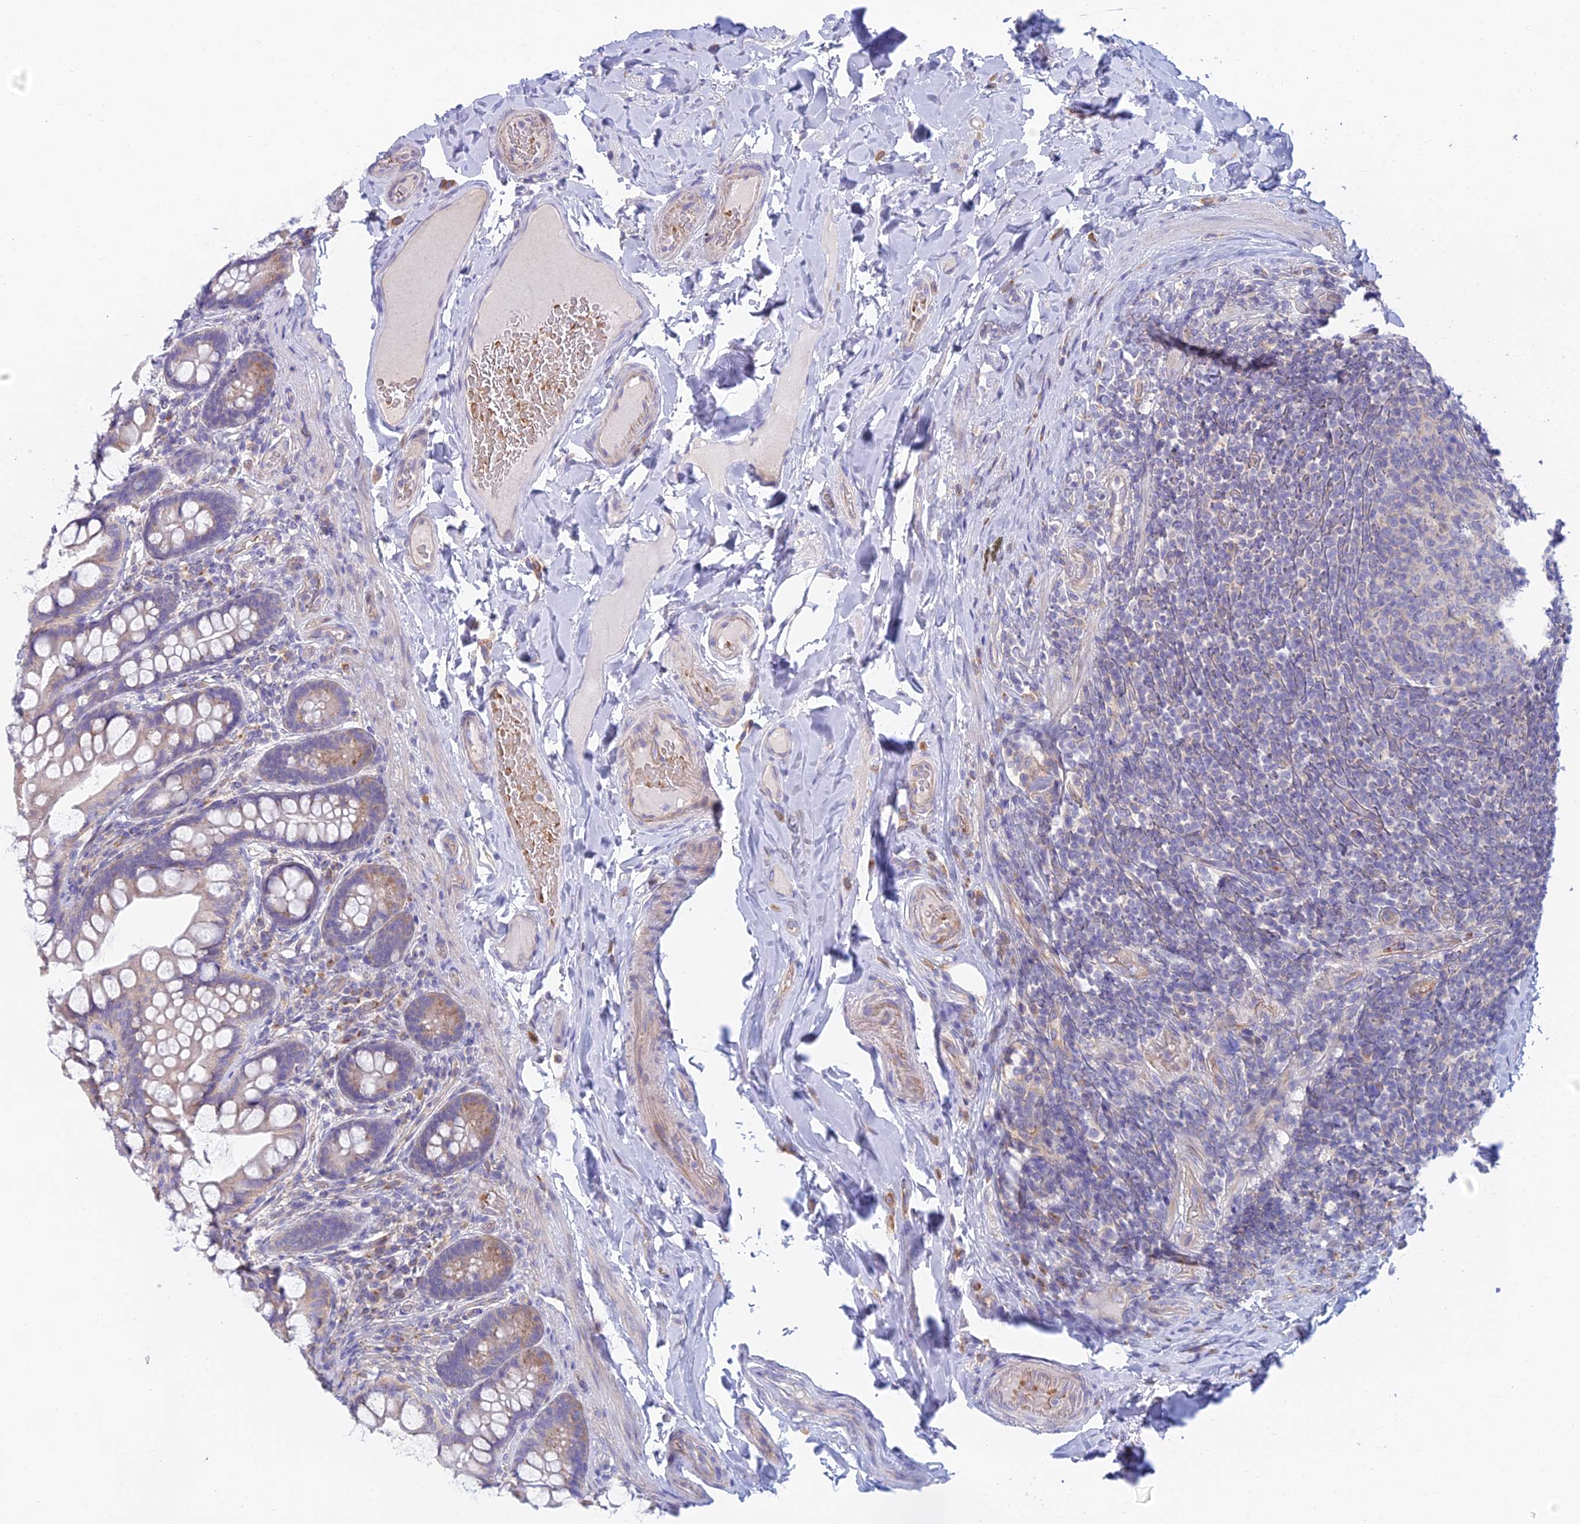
{"staining": {"intensity": "moderate", "quantity": "25%-75%", "location": "cytoplasmic/membranous"}, "tissue": "small intestine", "cell_type": "Glandular cells", "image_type": "normal", "snomed": [{"axis": "morphology", "description": "Normal tissue, NOS"}, {"axis": "topography", "description": "Small intestine"}], "caption": "Immunohistochemical staining of normal small intestine displays 25%-75% levels of moderate cytoplasmic/membranous protein positivity in approximately 25%-75% of glandular cells.", "gene": "ZNF564", "patient": {"sex": "male", "age": 70}}